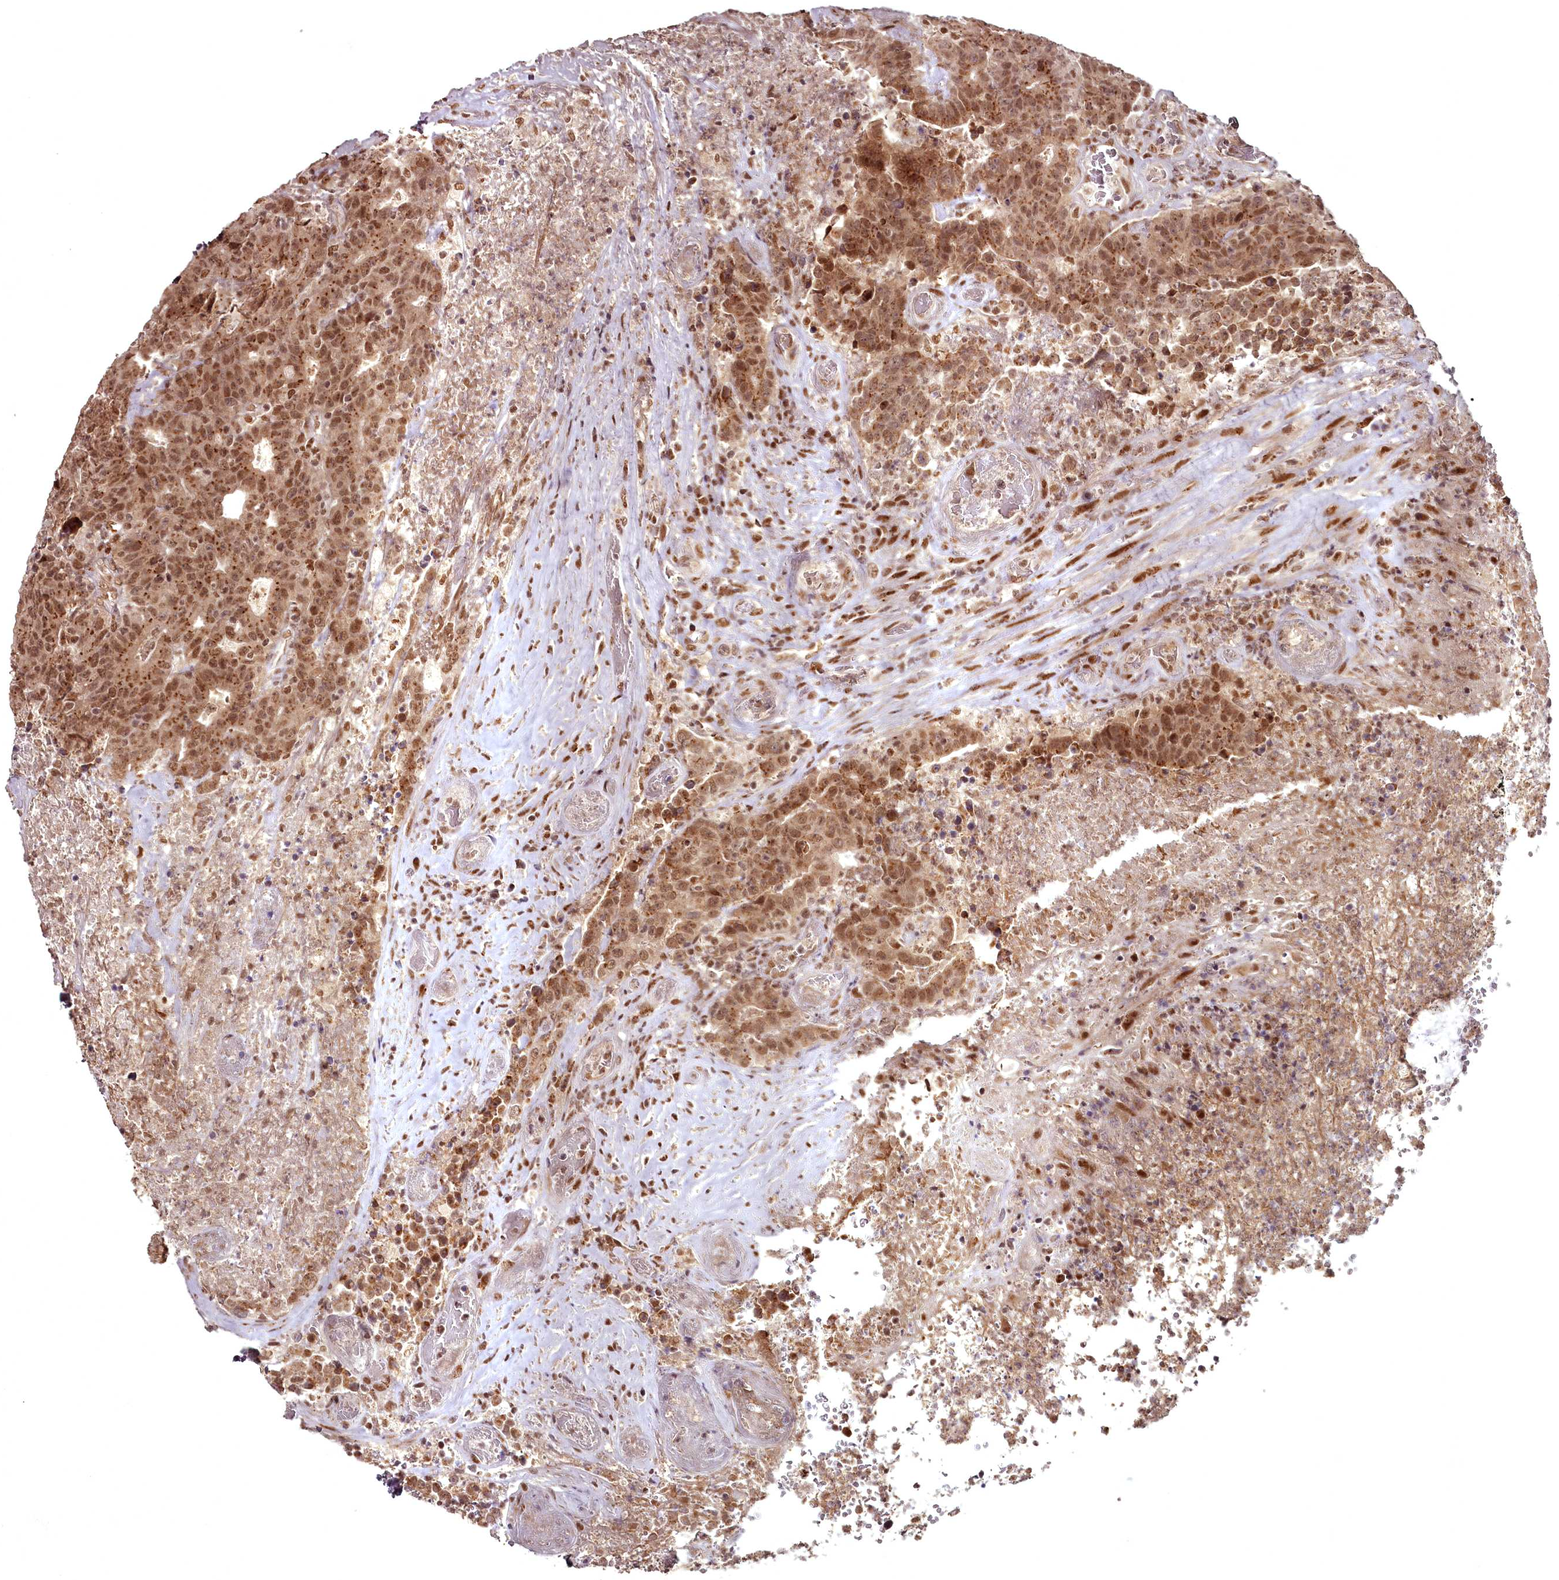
{"staining": {"intensity": "strong", "quantity": ">75%", "location": "cytoplasmic/membranous,nuclear"}, "tissue": "colorectal cancer", "cell_type": "Tumor cells", "image_type": "cancer", "snomed": [{"axis": "morphology", "description": "Adenocarcinoma, NOS"}, {"axis": "topography", "description": "Colon"}], "caption": "A photomicrograph showing strong cytoplasmic/membranous and nuclear expression in approximately >75% of tumor cells in colorectal cancer, as visualized by brown immunohistochemical staining.", "gene": "CEP83", "patient": {"sex": "female", "age": 75}}